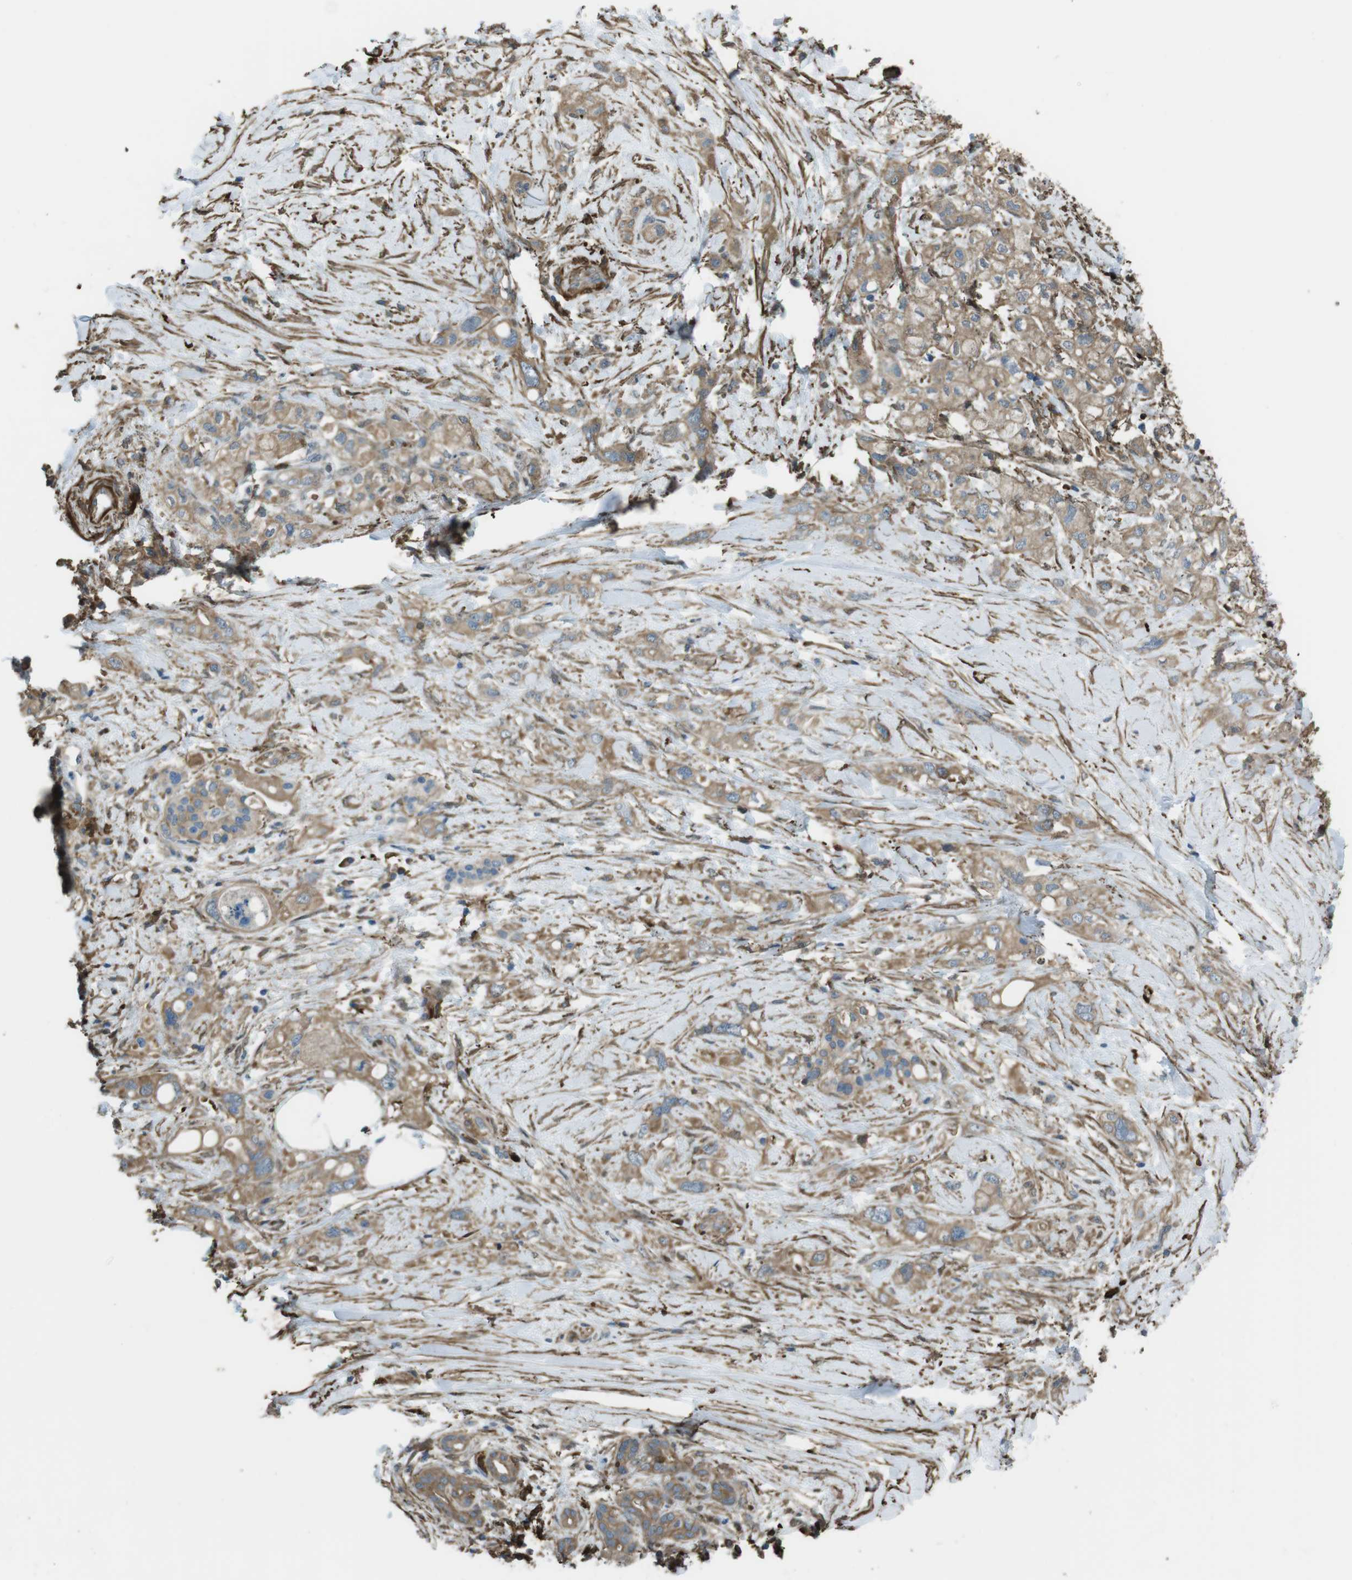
{"staining": {"intensity": "weak", "quantity": ">75%", "location": "cytoplasmic/membranous"}, "tissue": "pancreatic cancer", "cell_type": "Tumor cells", "image_type": "cancer", "snomed": [{"axis": "morphology", "description": "Adenocarcinoma, NOS"}, {"axis": "topography", "description": "Pancreas"}], "caption": "This is an image of immunohistochemistry staining of pancreatic cancer (adenocarcinoma), which shows weak staining in the cytoplasmic/membranous of tumor cells.", "gene": "SFT2D1", "patient": {"sex": "female", "age": 56}}